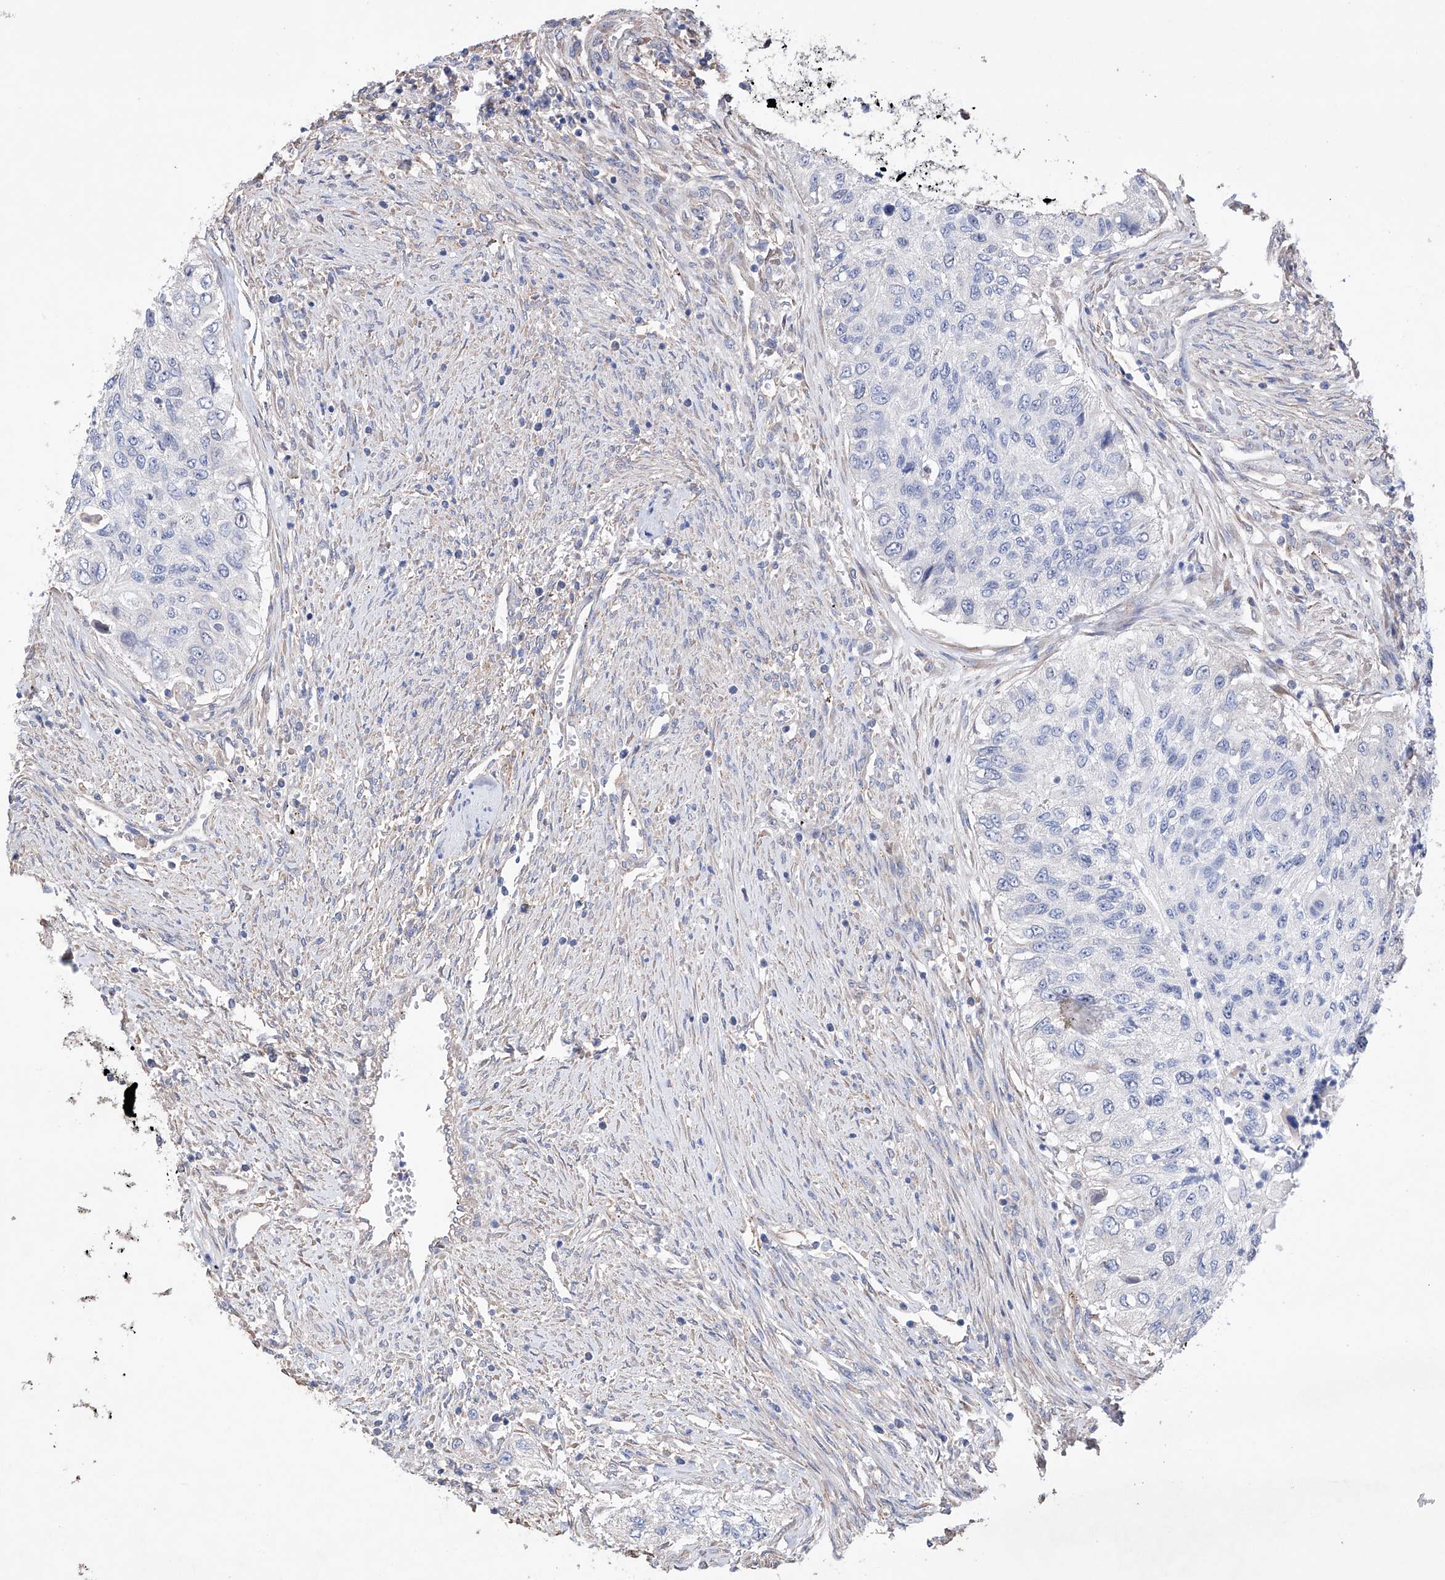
{"staining": {"intensity": "negative", "quantity": "none", "location": "none"}, "tissue": "urothelial cancer", "cell_type": "Tumor cells", "image_type": "cancer", "snomed": [{"axis": "morphology", "description": "Urothelial carcinoma, High grade"}, {"axis": "topography", "description": "Urinary bladder"}], "caption": "Immunohistochemistry (IHC) of human urothelial cancer reveals no staining in tumor cells.", "gene": "AFG1L", "patient": {"sex": "female", "age": 60}}